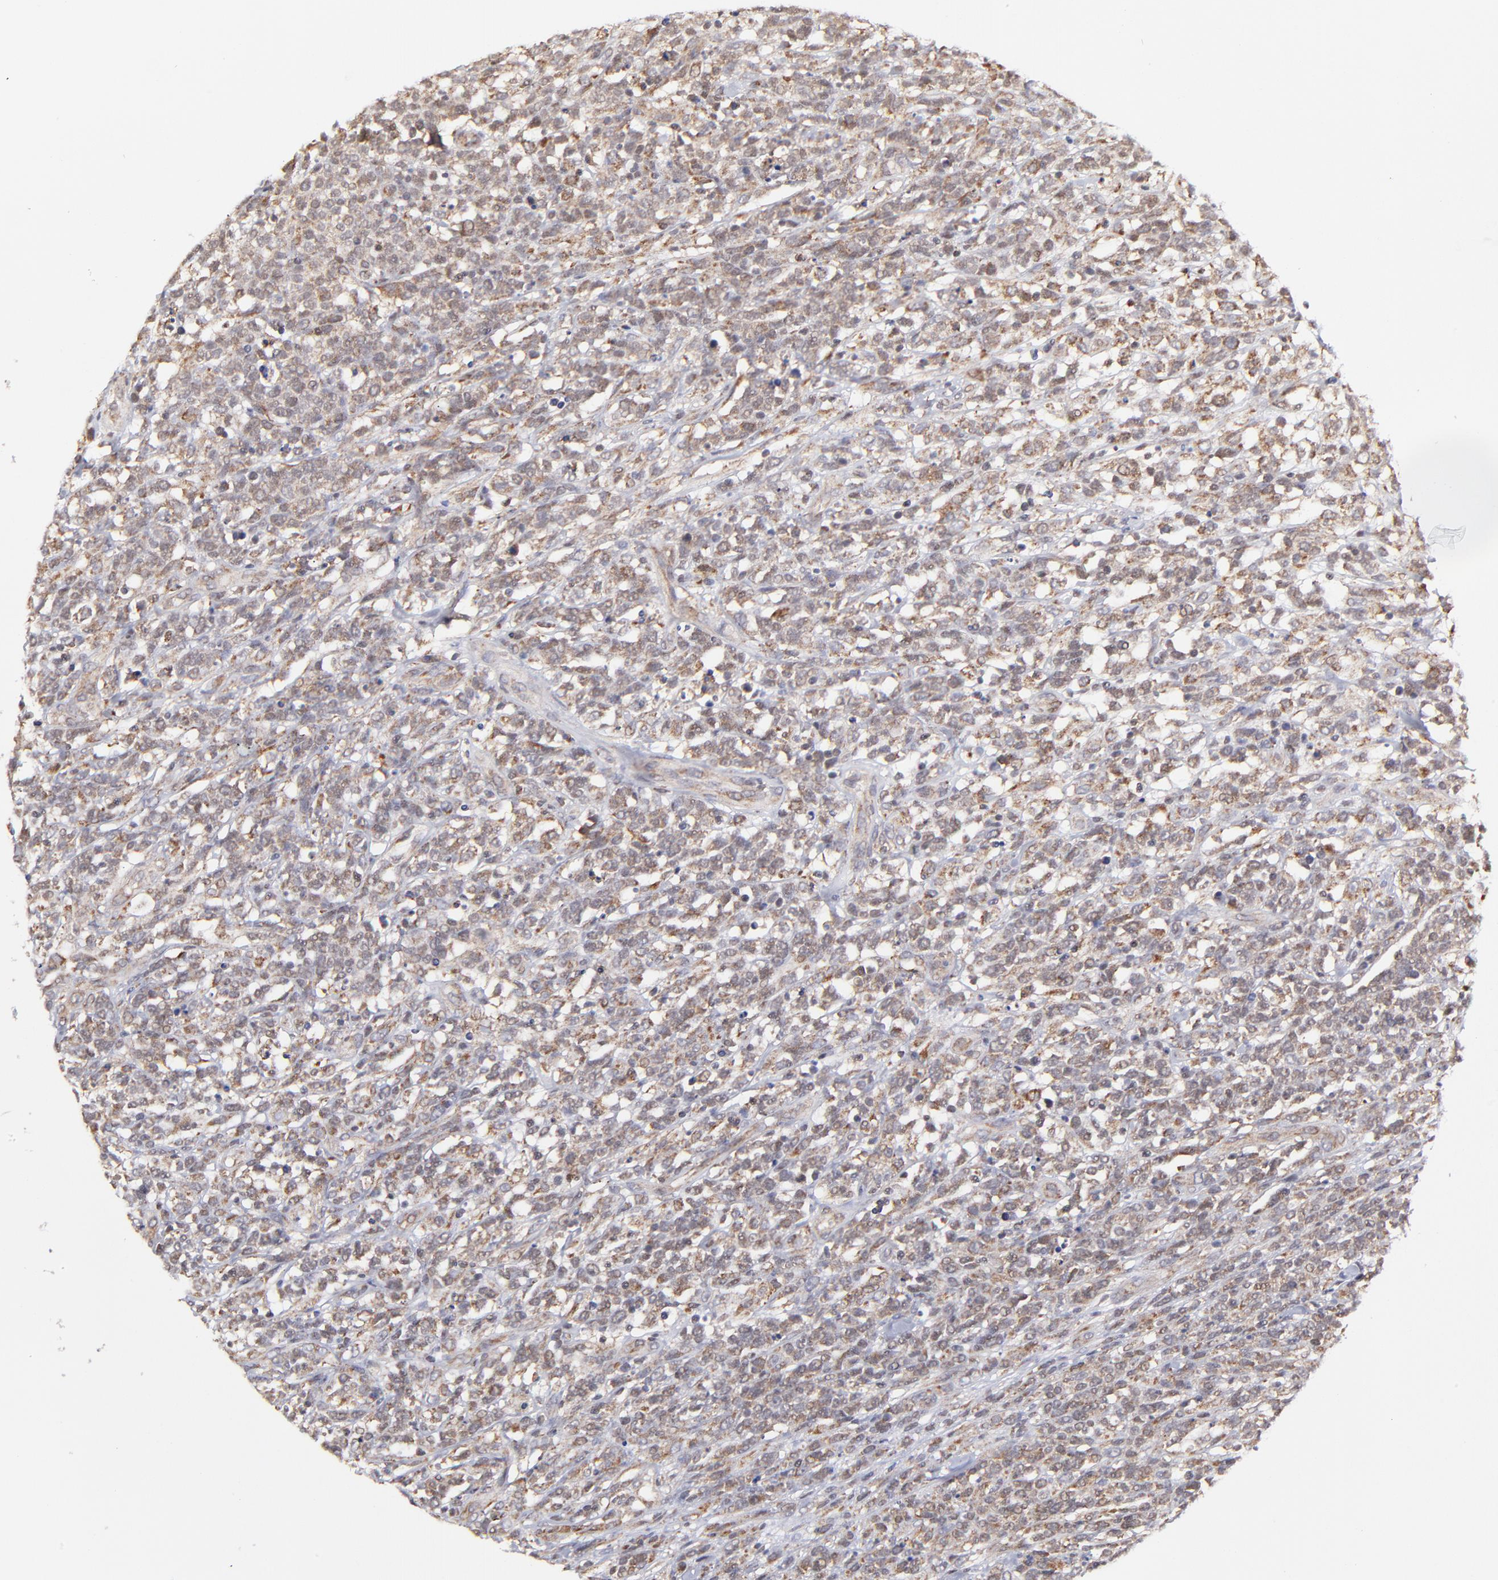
{"staining": {"intensity": "moderate", "quantity": "<25%", "location": "cytoplasmic/membranous"}, "tissue": "lymphoma", "cell_type": "Tumor cells", "image_type": "cancer", "snomed": [{"axis": "morphology", "description": "Malignant lymphoma, non-Hodgkin's type, High grade"}, {"axis": "topography", "description": "Lymph node"}], "caption": "Immunohistochemistry image of neoplastic tissue: lymphoma stained using IHC reveals low levels of moderate protein expression localized specifically in the cytoplasmic/membranous of tumor cells, appearing as a cytoplasmic/membranous brown color.", "gene": "MAP2K7", "patient": {"sex": "female", "age": 73}}